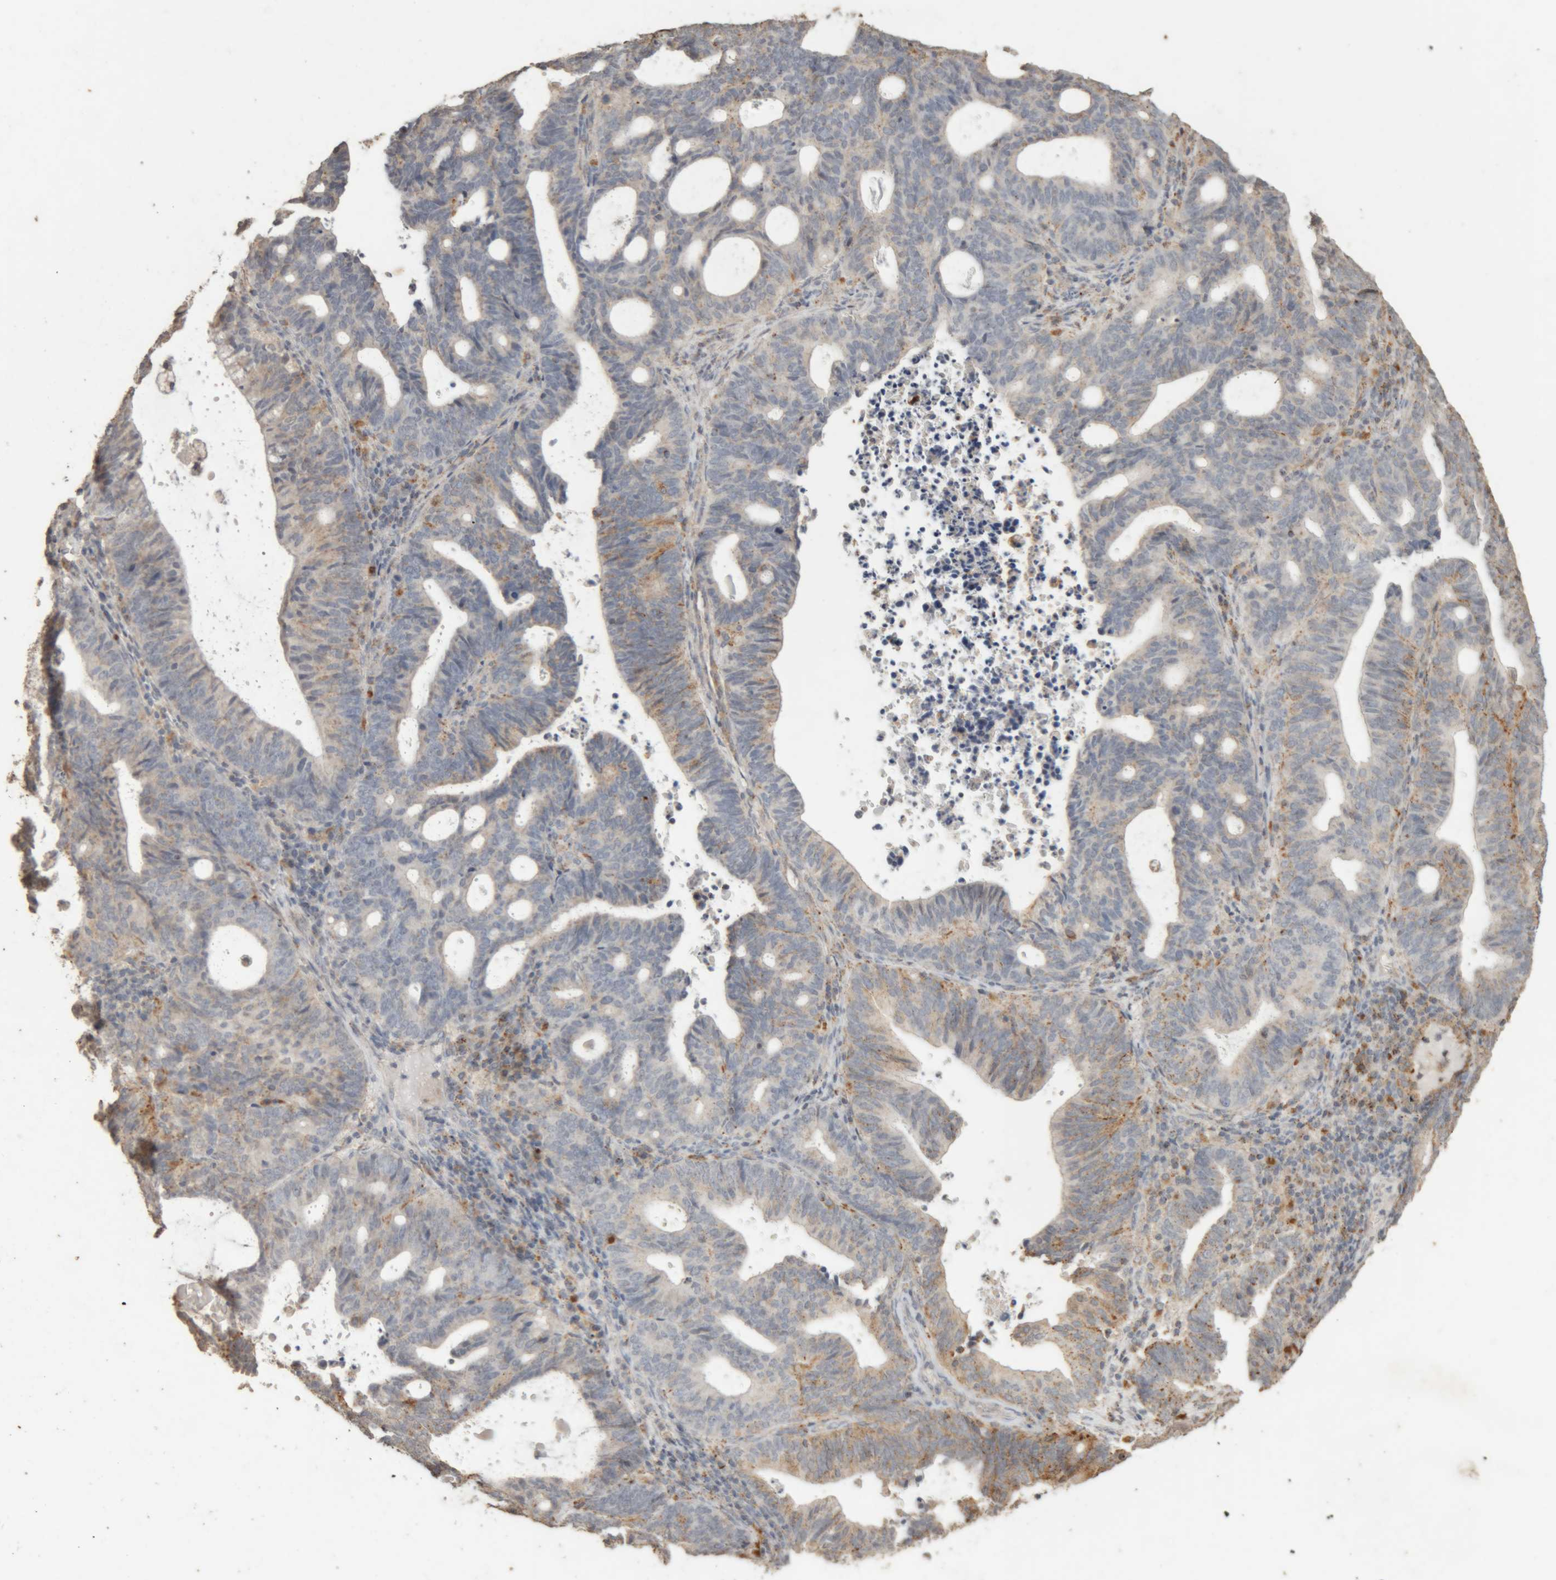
{"staining": {"intensity": "moderate", "quantity": "<25%", "location": "cytoplasmic/membranous"}, "tissue": "endometrial cancer", "cell_type": "Tumor cells", "image_type": "cancer", "snomed": [{"axis": "morphology", "description": "Adenocarcinoma, NOS"}, {"axis": "topography", "description": "Uterus"}], "caption": "Endometrial cancer (adenocarcinoma) stained for a protein demonstrates moderate cytoplasmic/membranous positivity in tumor cells.", "gene": "ARSA", "patient": {"sex": "female", "age": 83}}